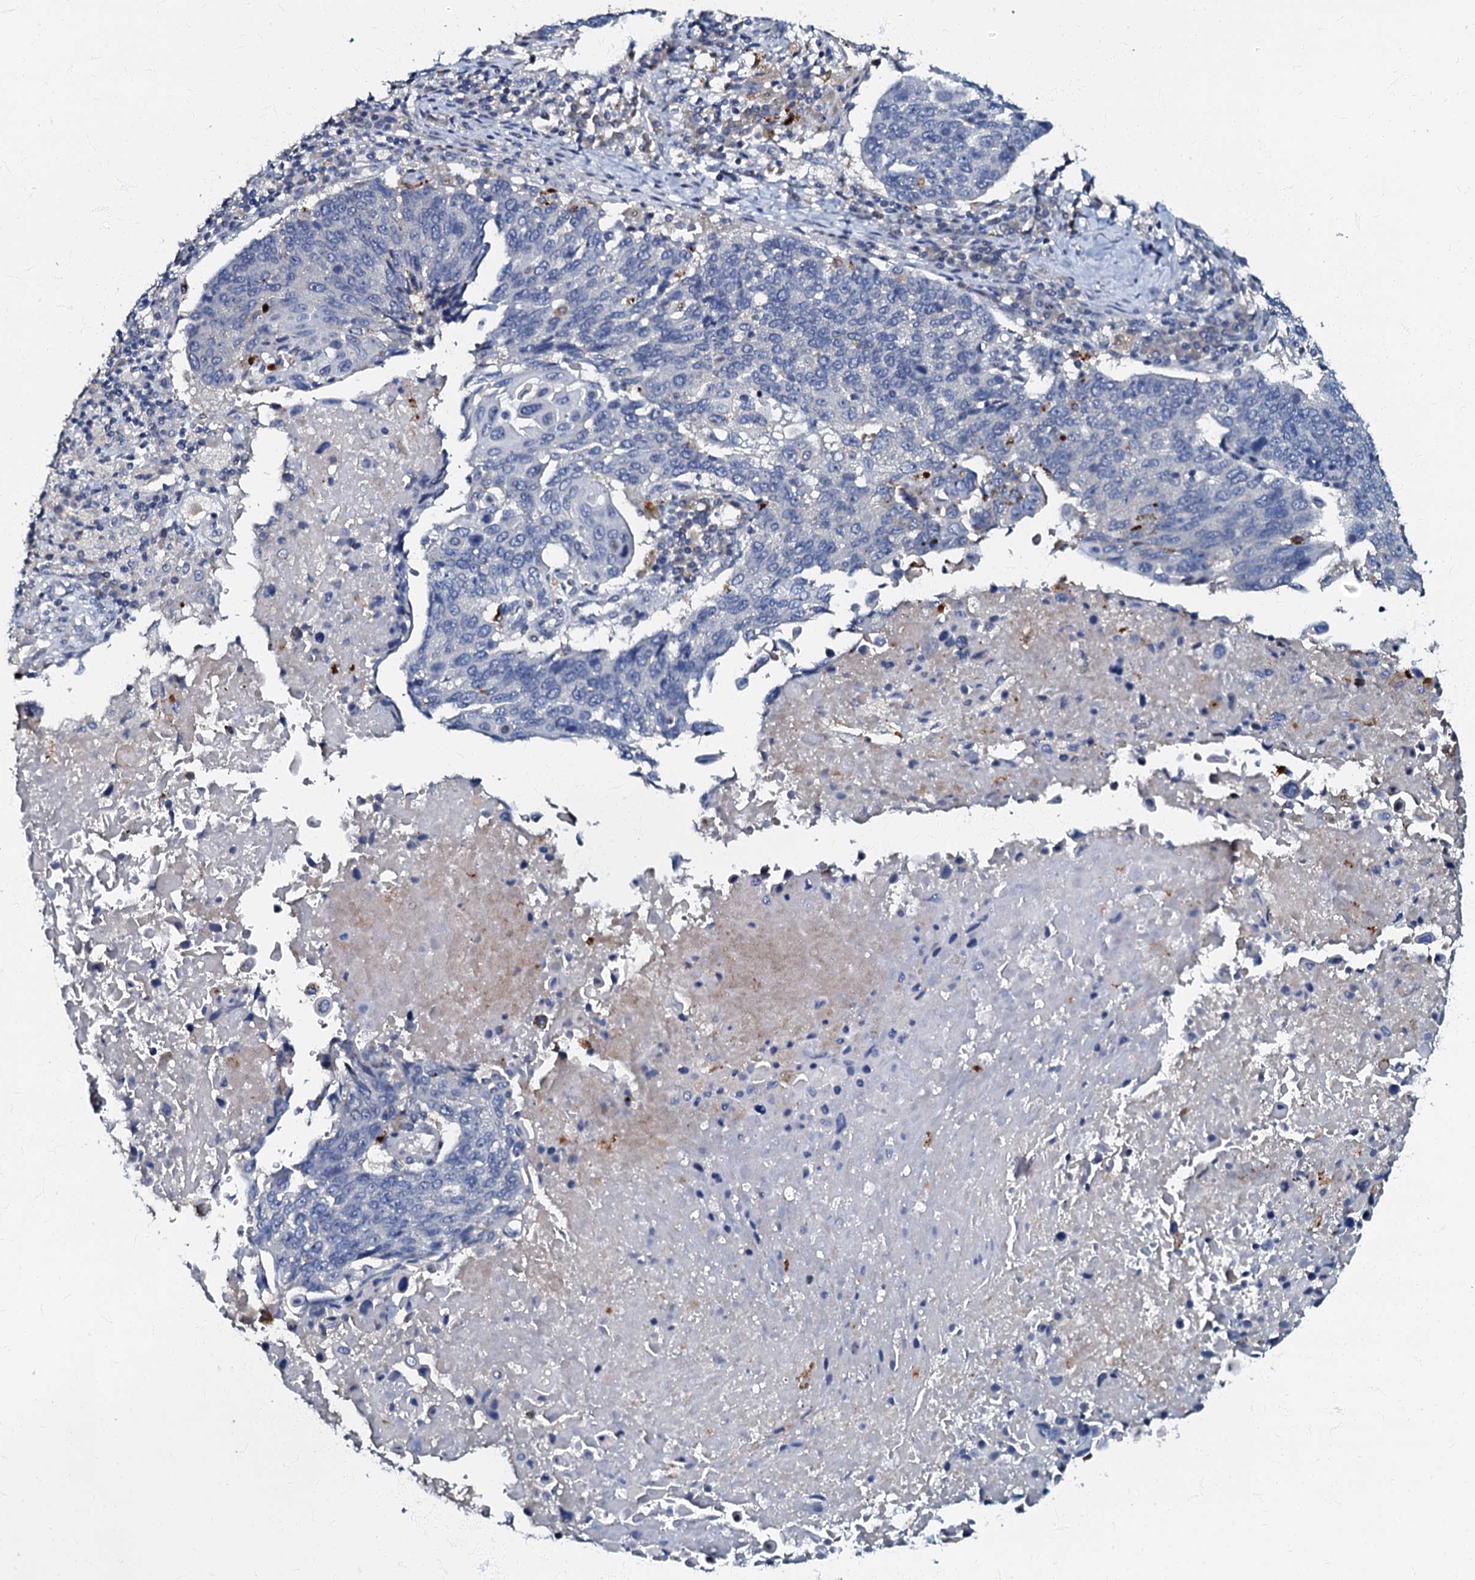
{"staining": {"intensity": "negative", "quantity": "none", "location": "none"}, "tissue": "lung cancer", "cell_type": "Tumor cells", "image_type": "cancer", "snomed": [{"axis": "morphology", "description": "Squamous cell carcinoma, NOS"}, {"axis": "topography", "description": "Lung"}], "caption": "Immunohistochemistry (IHC) photomicrograph of lung cancer stained for a protein (brown), which reveals no expression in tumor cells.", "gene": "OLAH", "patient": {"sex": "male", "age": 66}}